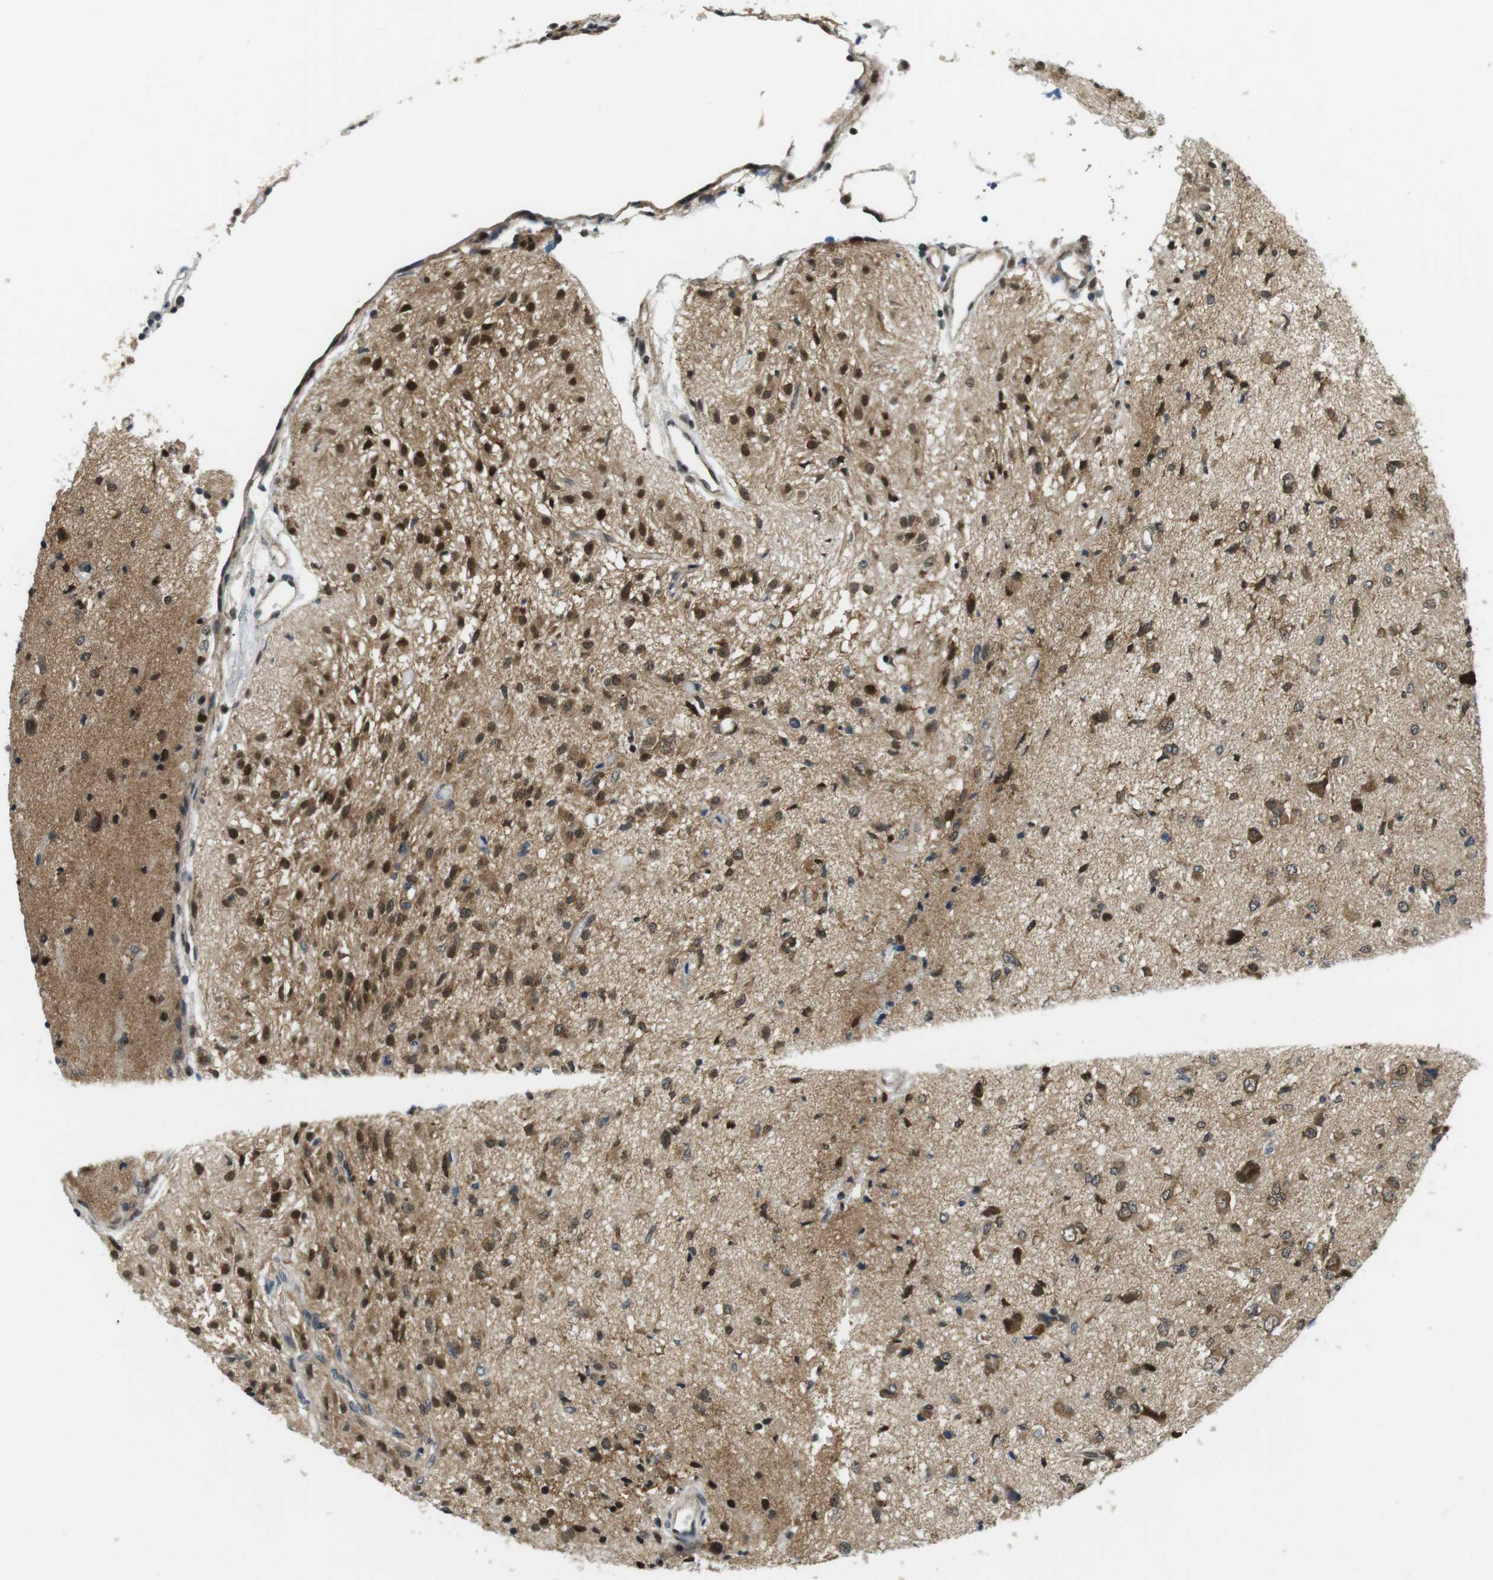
{"staining": {"intensity": "moderate", "quantity": ">75%", "location": "cytoplasmic/membranous,nuclear"}, "tissue": "glioma", "cell_type": "Tumor cells", "image_type": "cancer", "snomed": [{"axis": "morphology", "description": "Glioma, malignant, High grade"}, {"axis": "topography", "description": "Brain"}], "caption": "Protein expression analysis of glioma displays moderate cytoplasmic/membranous and nuclear positivity in about >75% of tumor cells.", "gene": "CSNK2B", "patient": {"sex": "female", "age": 59}}